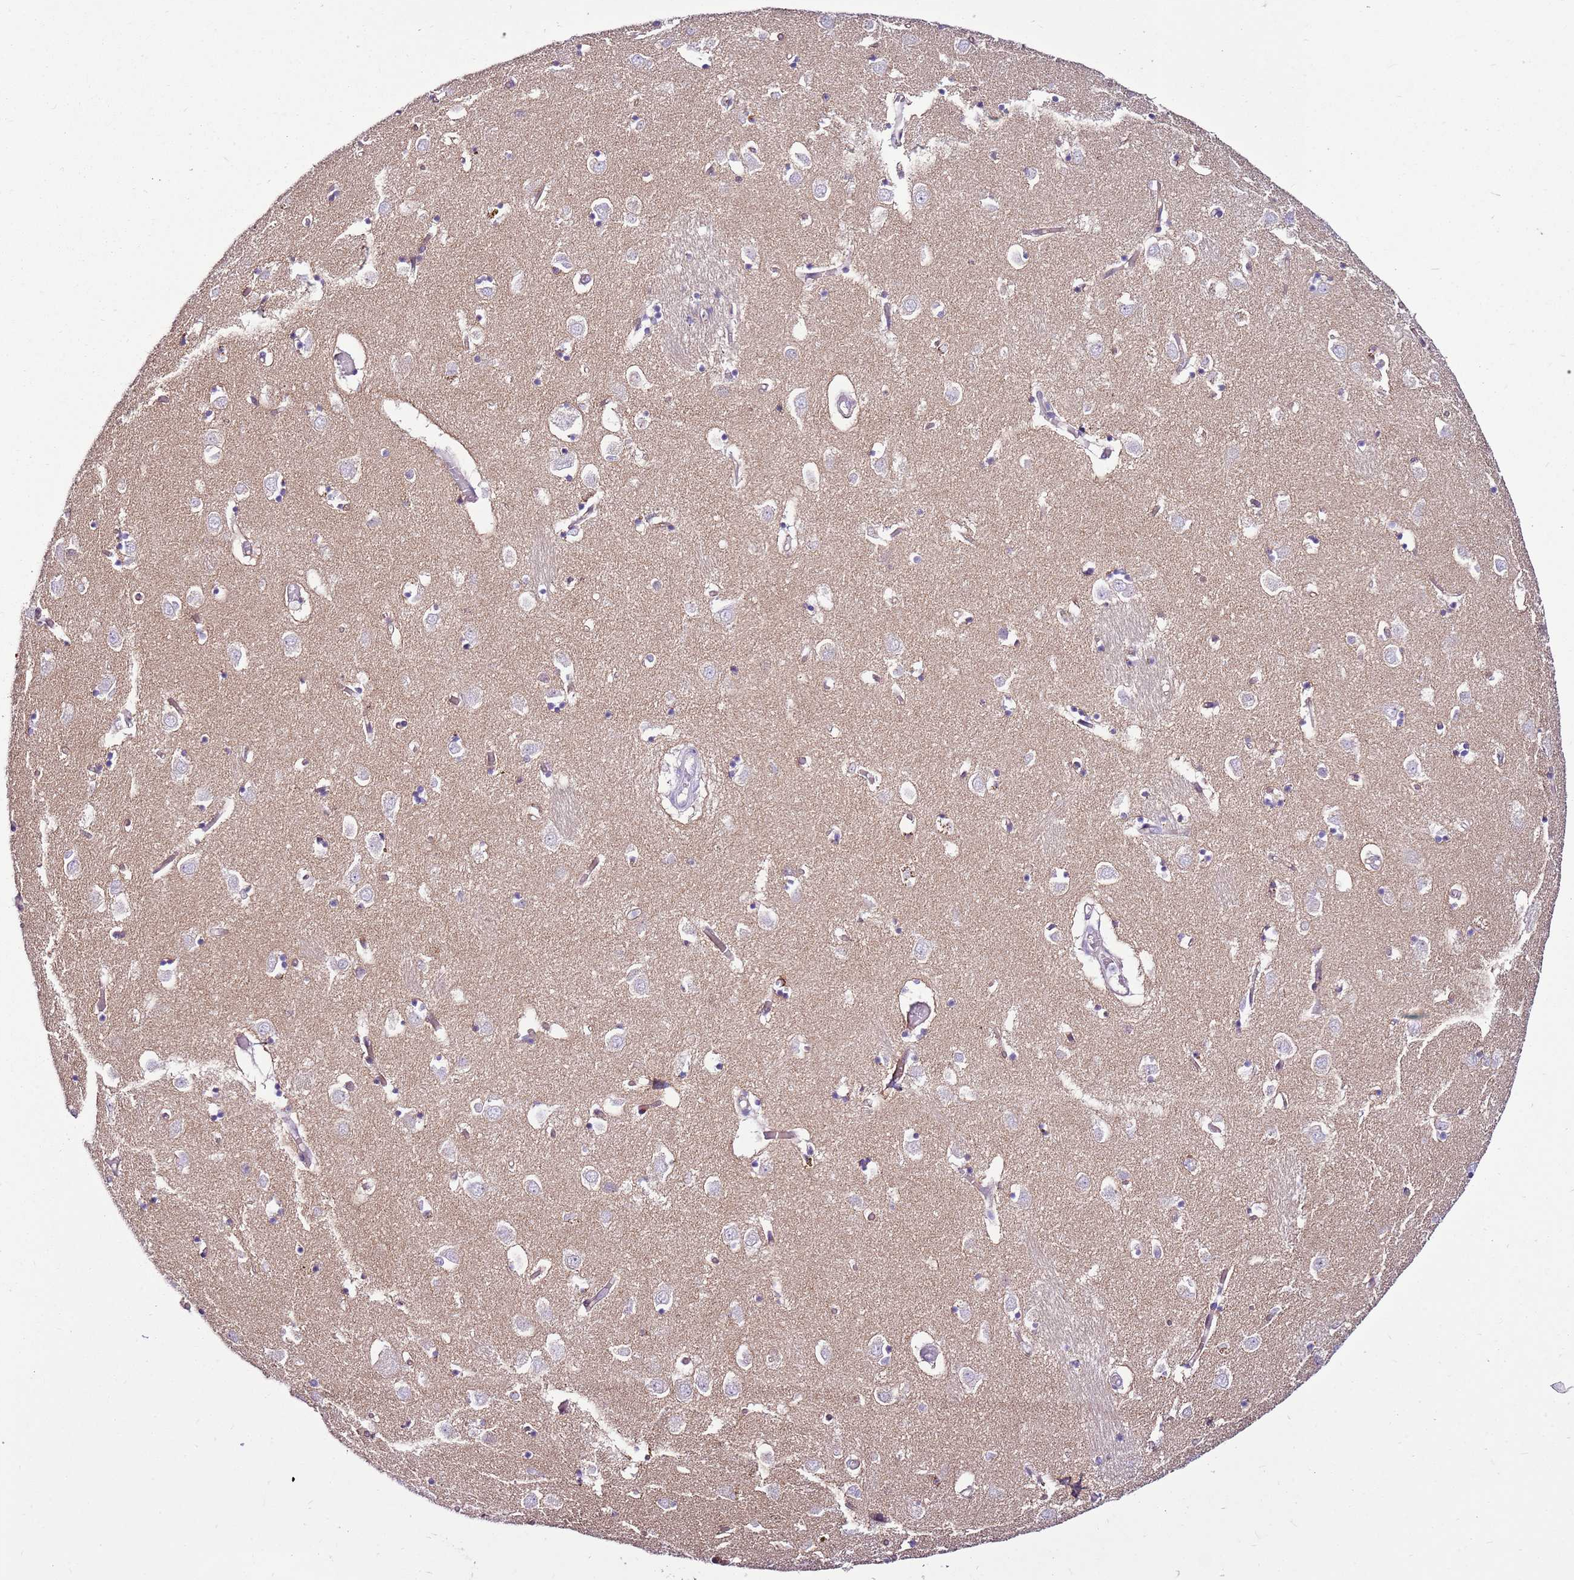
{"staining": {"intensity": "negative", "quantity": "none", "location": "none"}, "tissue": "caudate", "cell_type": "Glial cells", "image_type": "normal", "snomed": [{"axis": "morphology", "description": "Normal tissue, NOS"}, {"axis": "topography", "description": "Lateral ventricle wall"}], "caption": "Glial cells show no significant protein expression in benign caudate. (Stains: DAB IHC with hematoxylin counter stain, Microscopy: brightfield microscopy at high magnification).", "gene": "SLC38A5", "patient": {"sex": "male", "age": 70}}